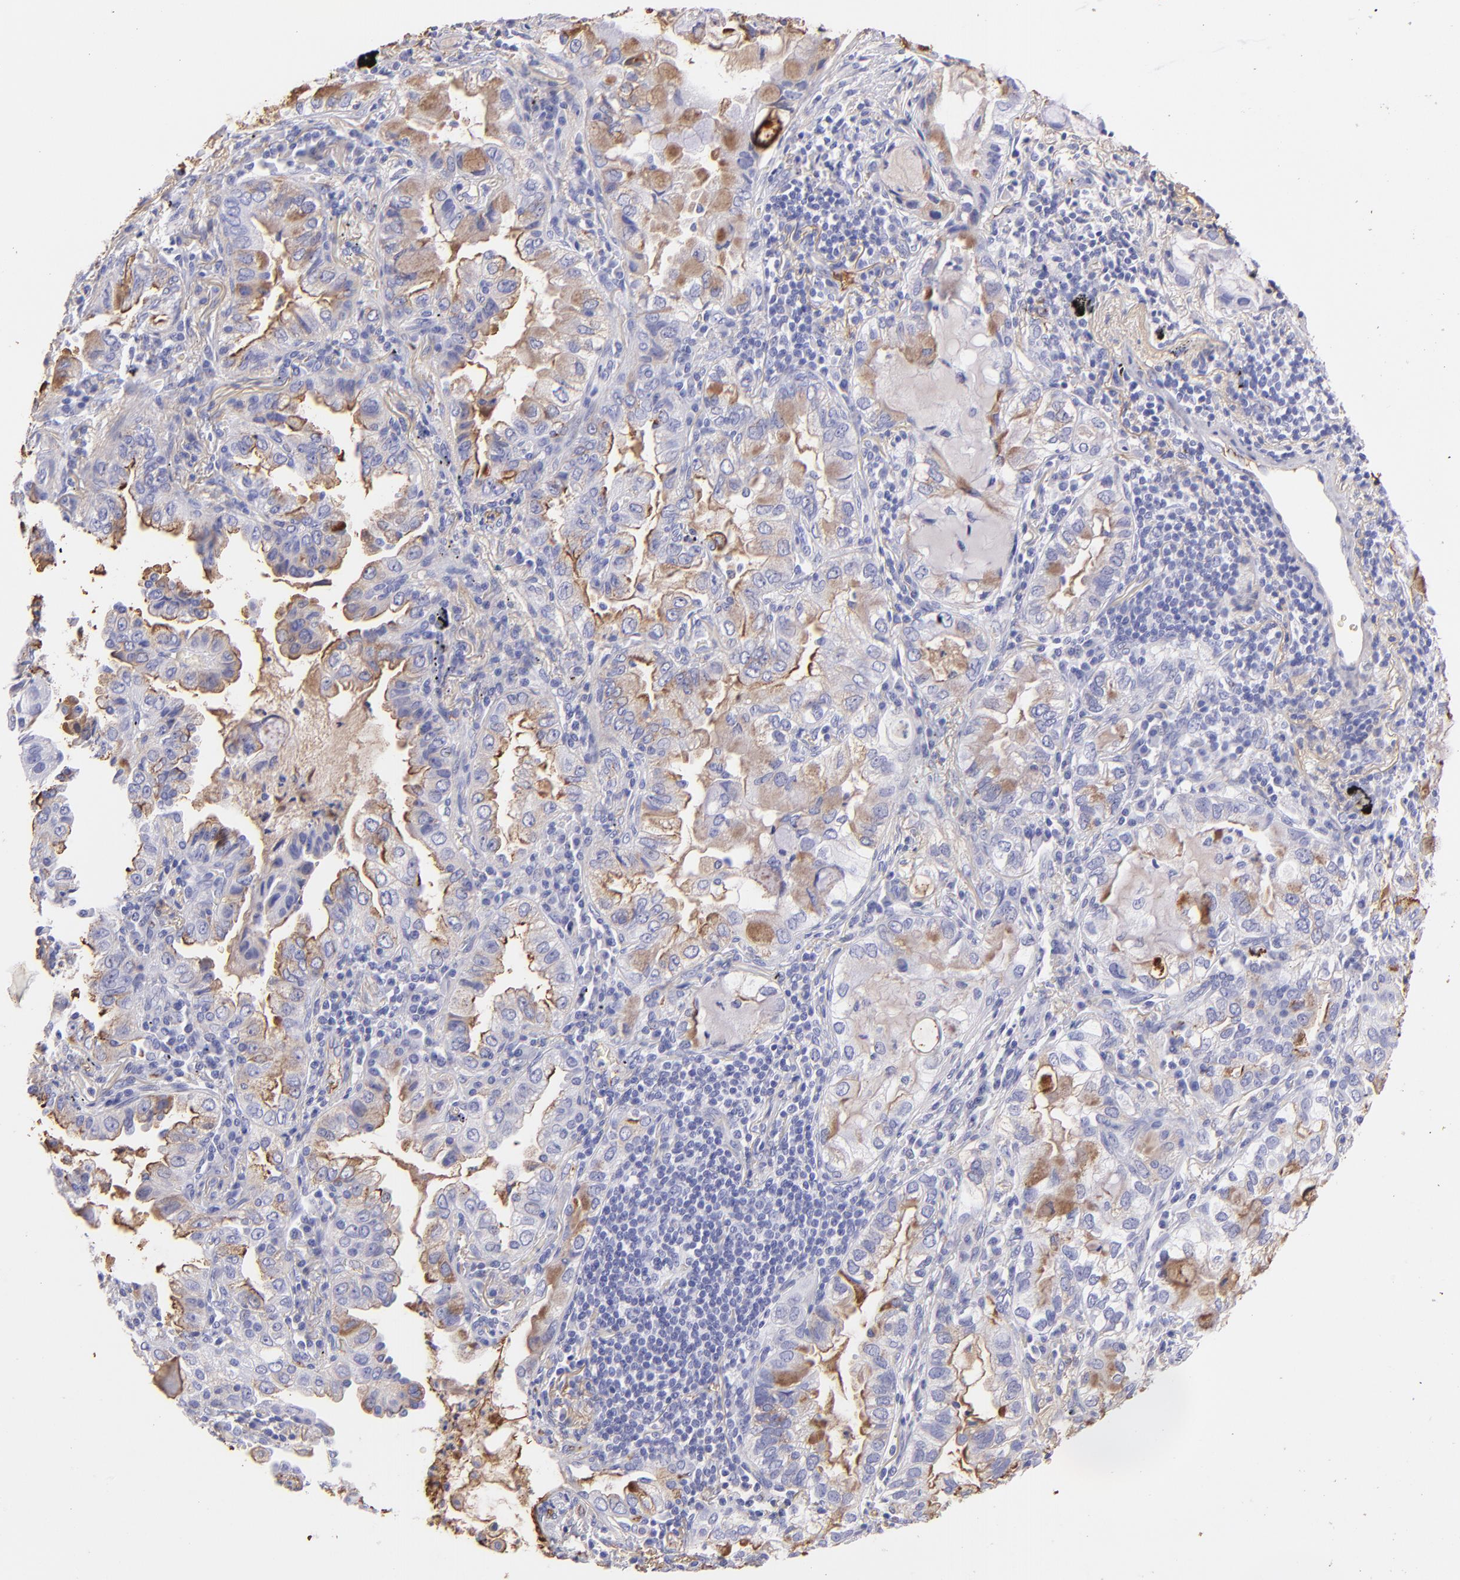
{"staining": {"intensity": "moderate", "quantity": "<25%", "location": "cytoplasmic/membranous"}, "tissue": "lung cancer", "cell_type": "Tumor cells", "image_type": "cancer", "snomed": [{"axis": "morphology", "description": "Adenocarcinoma, NOS"}, {"axis": "topography", "description": "Lung"}], "caption": "Human adenocarcinoma (lung) stained for a protein (brown) exhibits moderate cytoplasmic/membranous positive positivity in about <25% of tumor cells.", "gene": "FGB", "patient": {"sex": "female", "age": 50}}